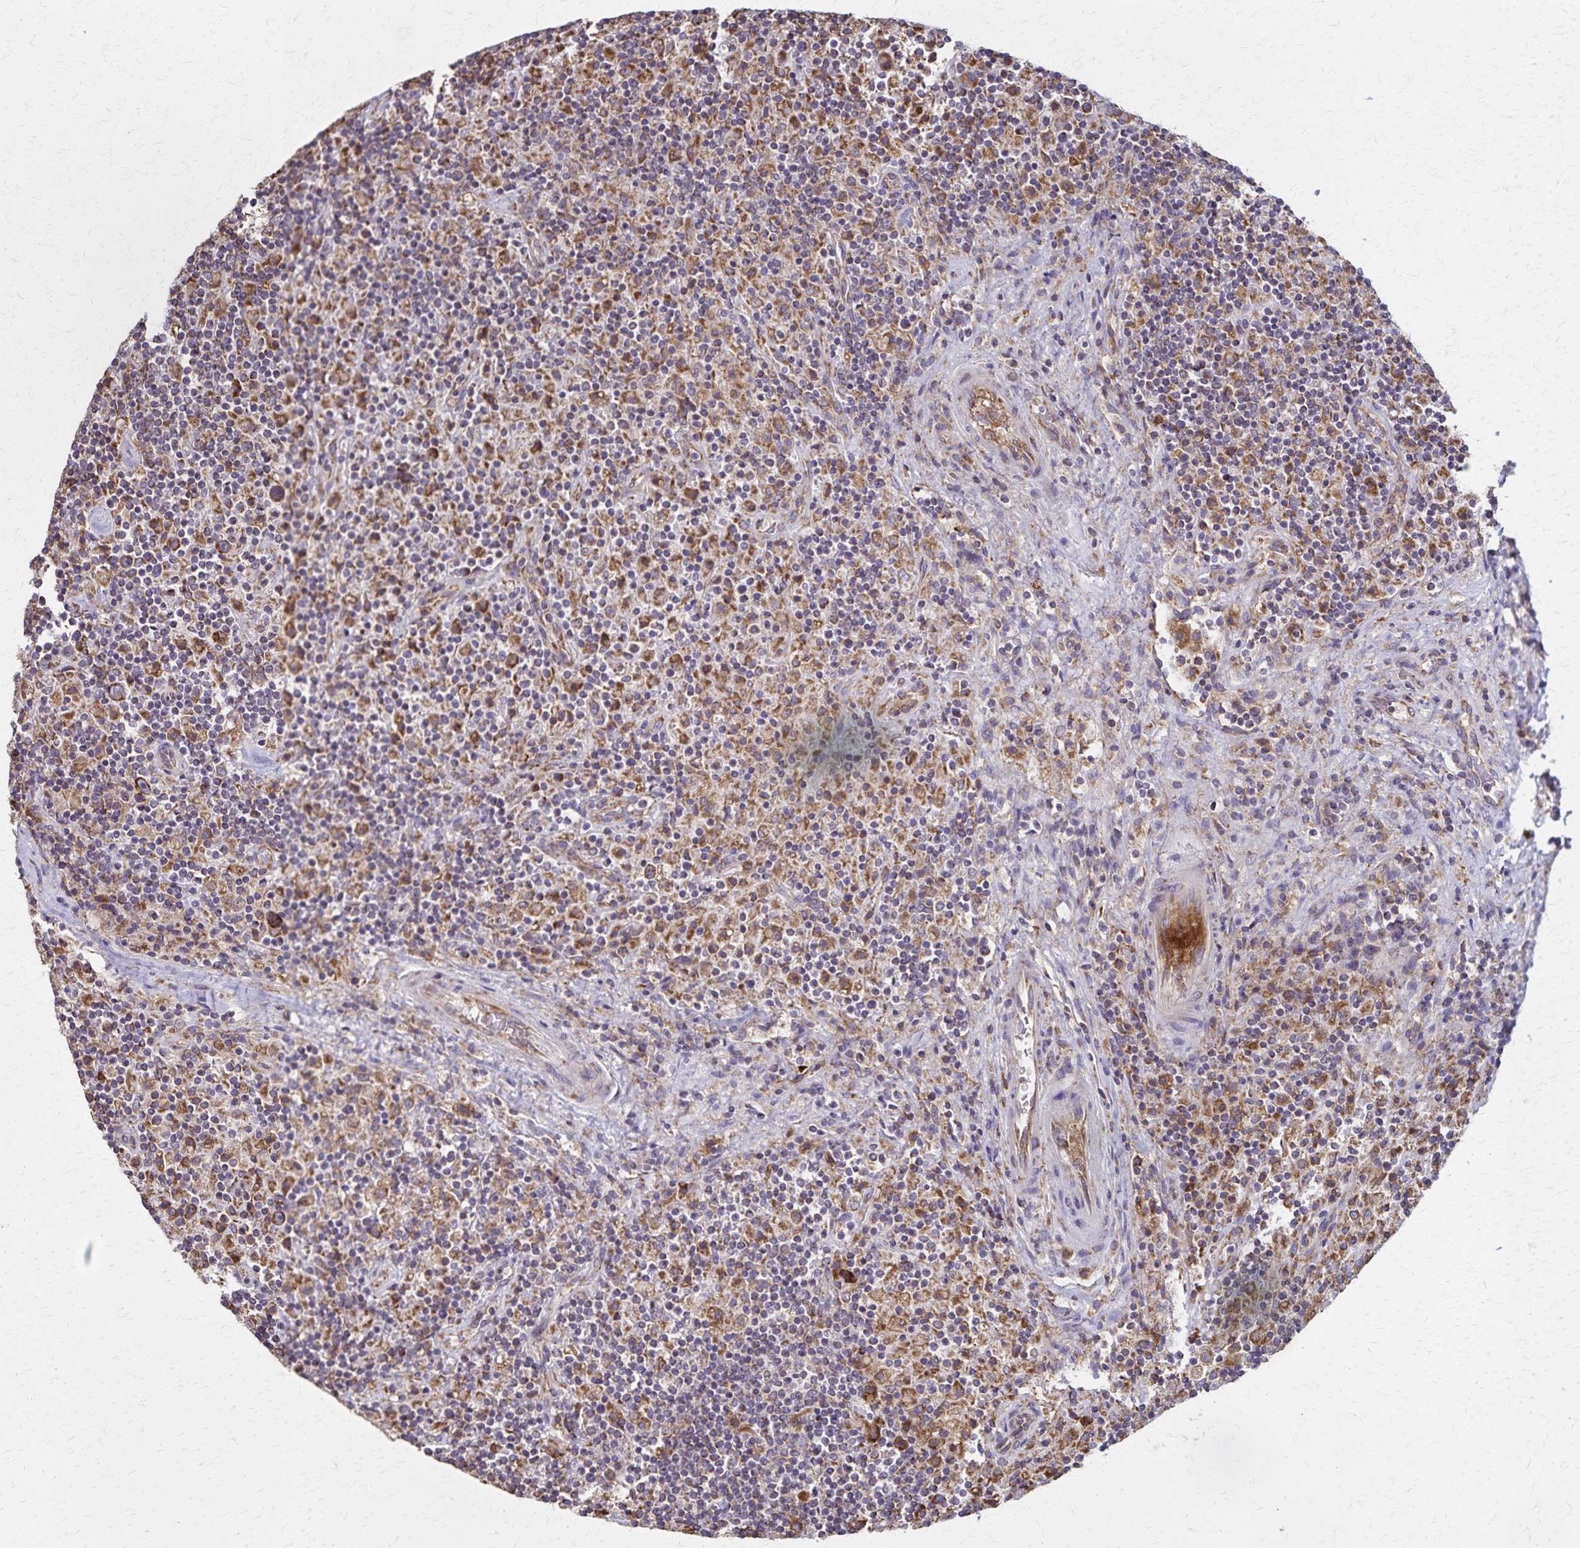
{"staining": {"intensity": "moderate", "quantity": ">75%", "location": "cytoplasmic/membranous"}, "tissue": "lymphoma", "cell_type": "Tumor cells", "image_type": "cancer", "snomed": [{"axis": "morphology", "description": "Hodgkin's disease, NOS"}, {"axis": "topography", "description": "Lymph node"}], "caption": "Immunohistochemical staining of lymphoma exhibits medium levels of moderate cytoplasmic/membranous protein staining in approximately >75% of tumor cells.", "gene": "RNF10", "patient": {"sex": "male", "age": 70}}